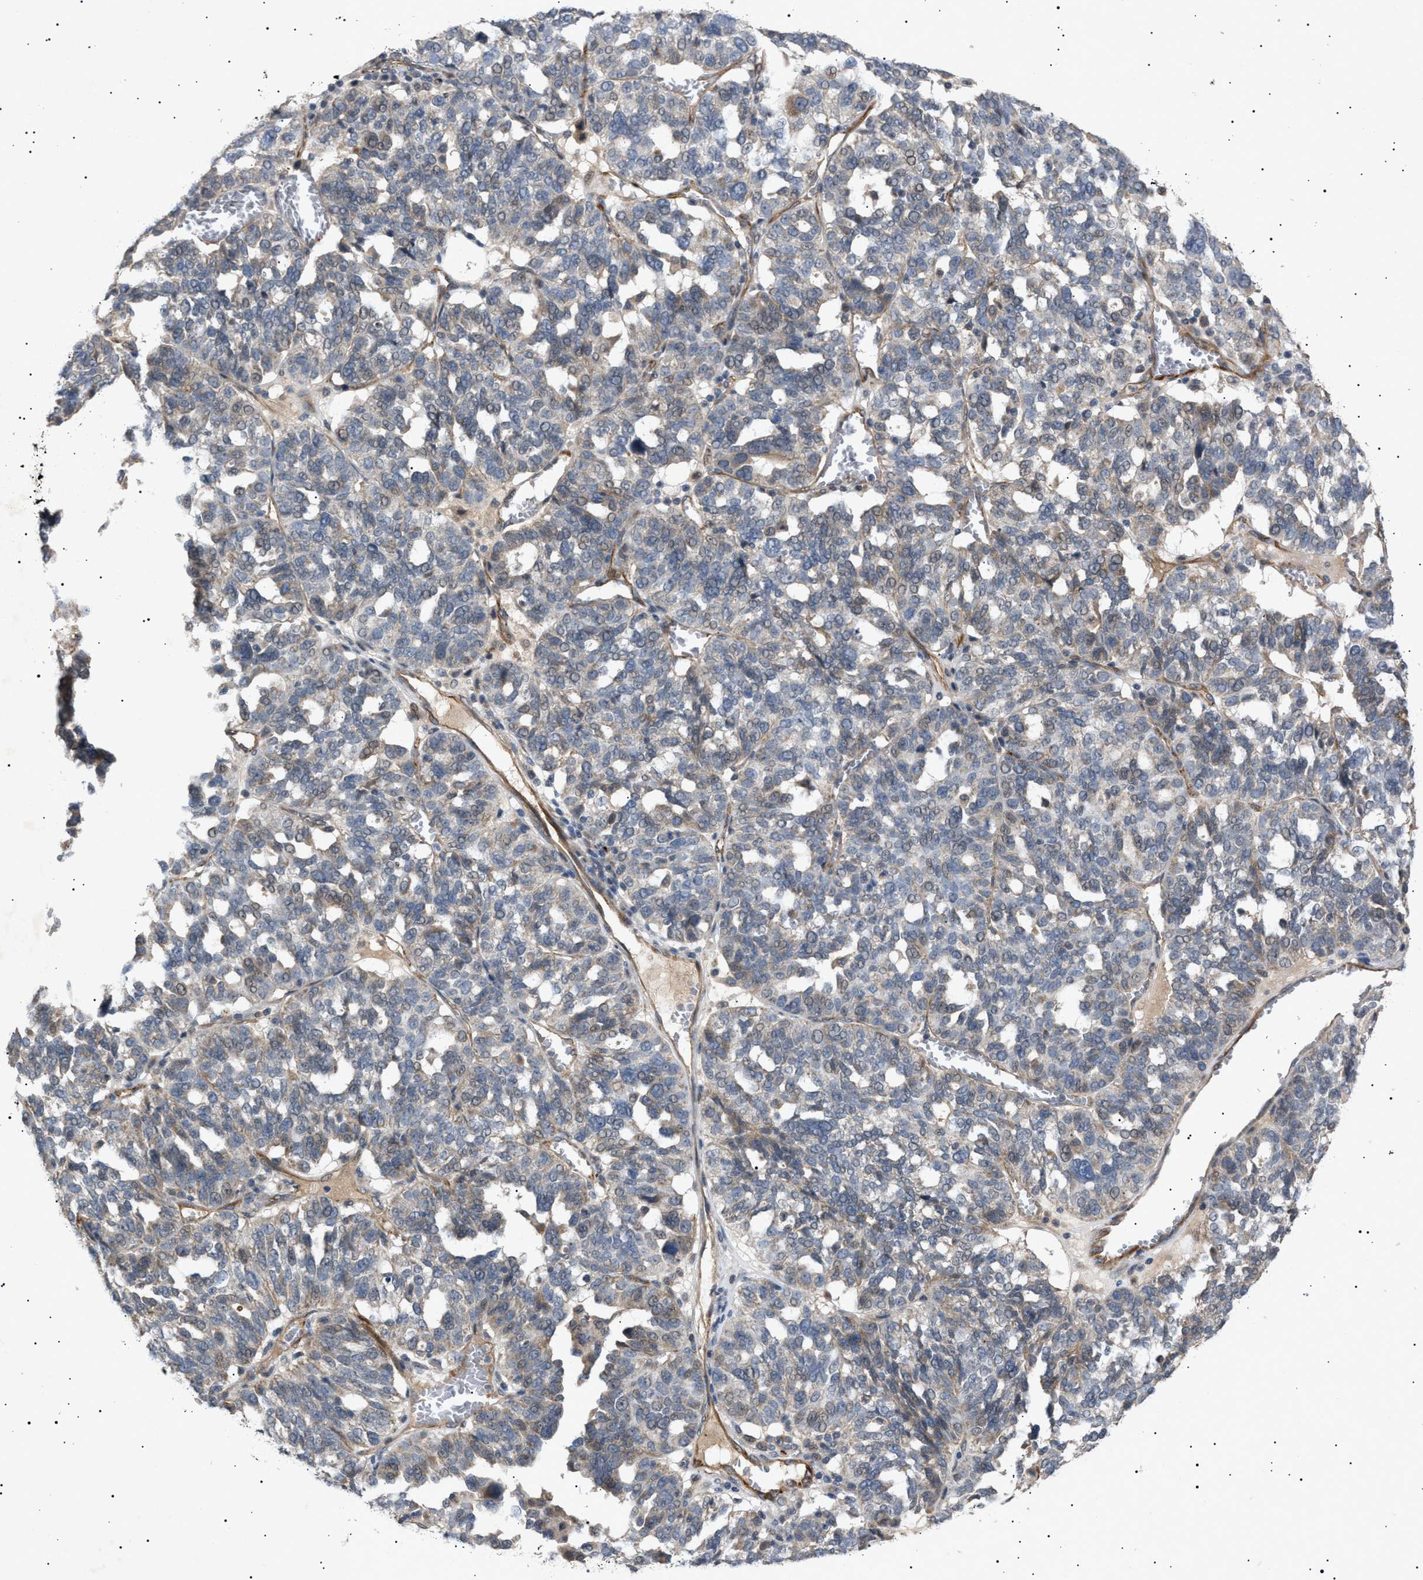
{"staining": {"intensity": "weak", "quantity": "<25%", "location": "cytoplasmic/membranous"}, "tissue": "ovarian cancer", "cell_type": "Tumor cells", "image_type": "cancer", "snomed": [{"axis": "morphology", "description": "Cystadenocarcinoma, serous, NOS"}, {"axis": "topography", "description": "Ovary"}], "caption": "Immunohistochemistry image of ovarian serous cystadenocarcinoma stained for a protein (brown), which exhibits no staining in tumor cells.", "gene": "SIRT5", "patient": {"sex": "female", "age": 59}}